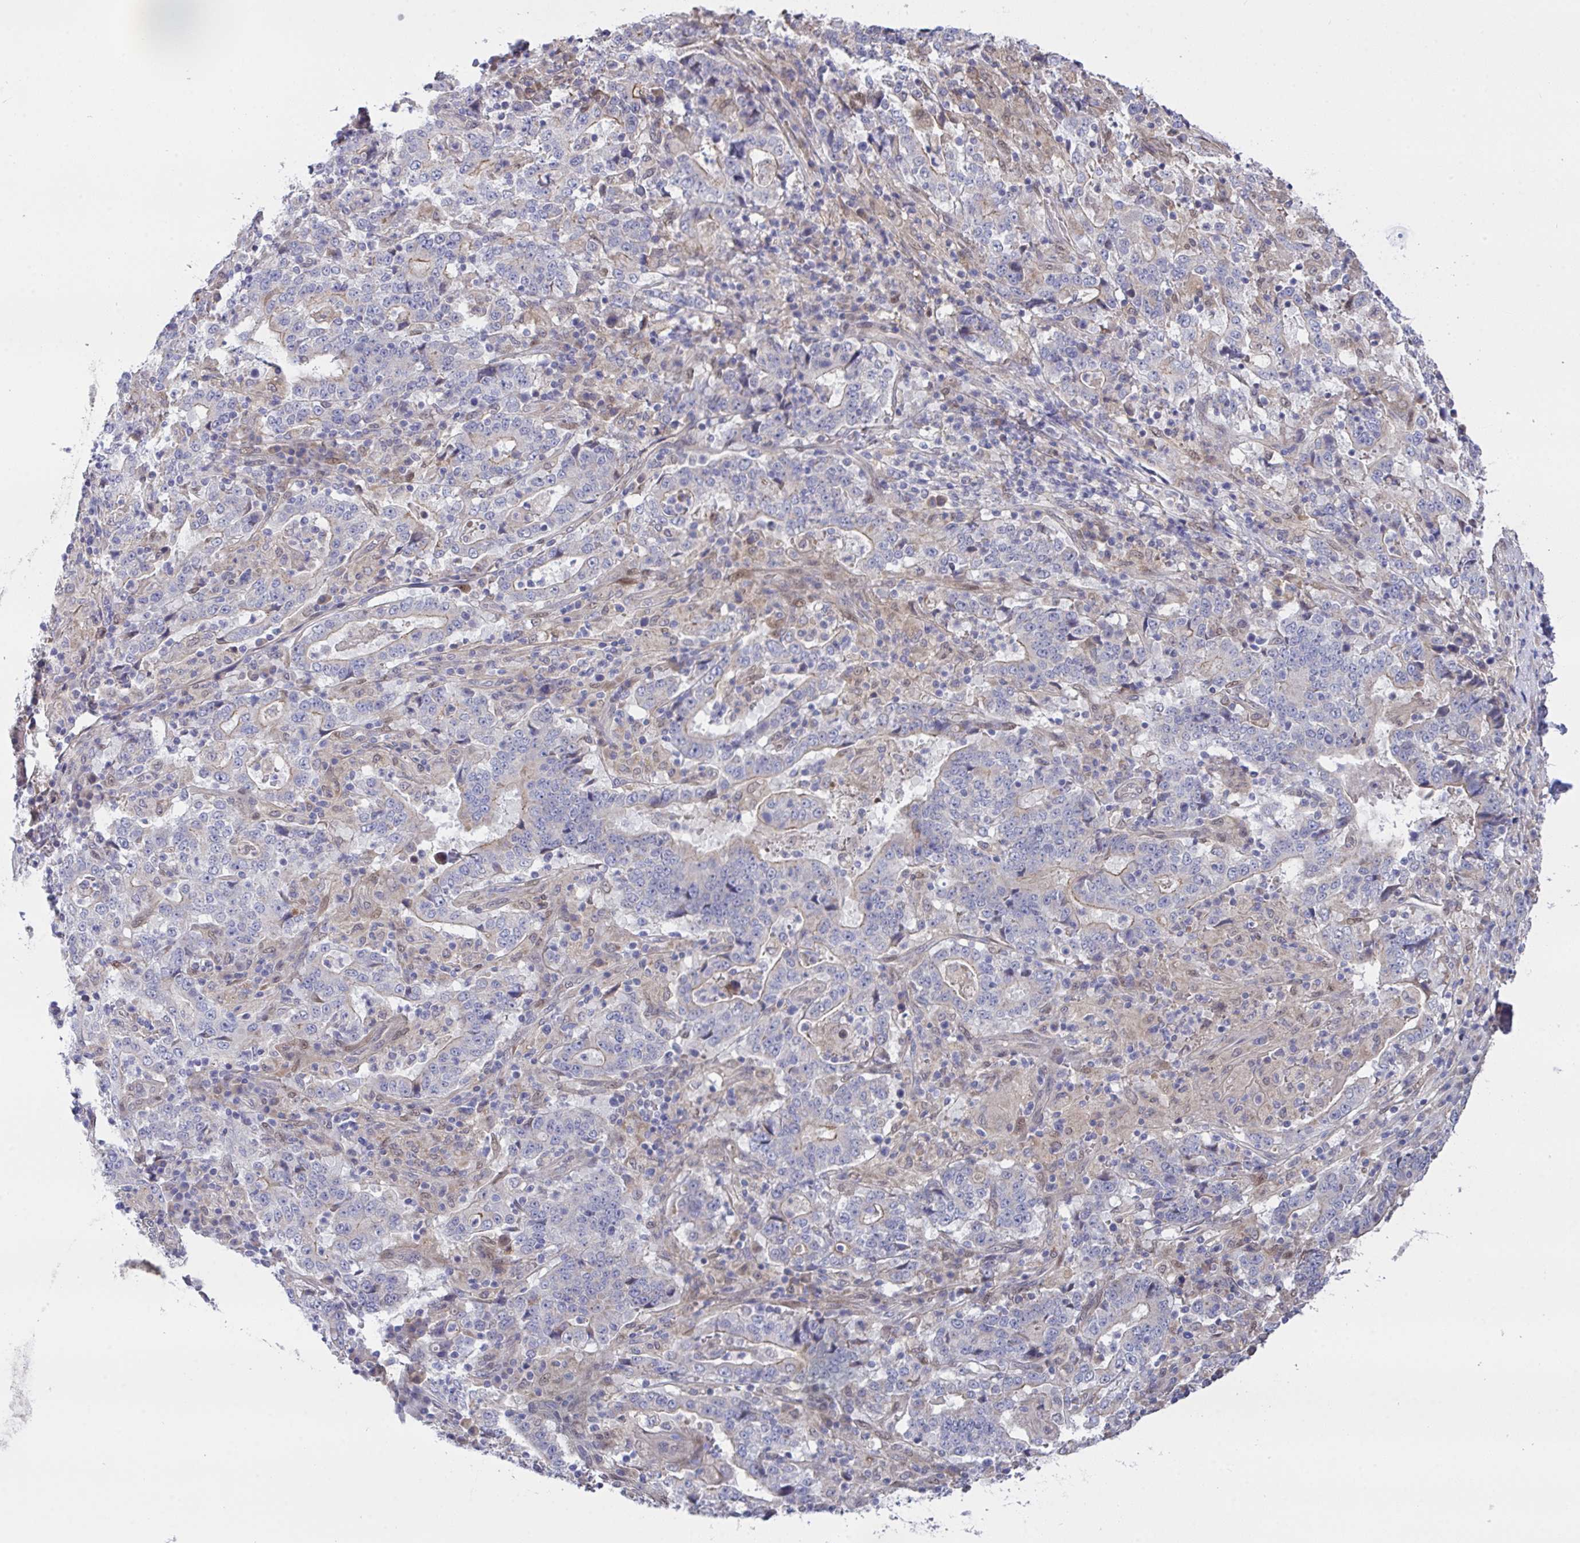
{"staining": {"intensity": "negative", "quantity": "none", "location": "none"}, "tissue": "stomach cancer", "cell_type": "Tumor cells", "image_type": "cancer", "snomed": [{"axis": "morphology", "description": "Normal tissue, NOS"}, {"axis": "morphology", "description": "Adenocarcinoma, NOS"}, {"axis": "topography", "description": "Stomach, upper"}, {"axis": "topography", "description": "Stomach"}], "caption": "Adenocarcinoma (stomach) stained for a protein using immunohistochemistry (IHC) displays no positivity tumor cells.", "gene": "L3HYPDH", "patient": {"sex": "male", "age": 59}}